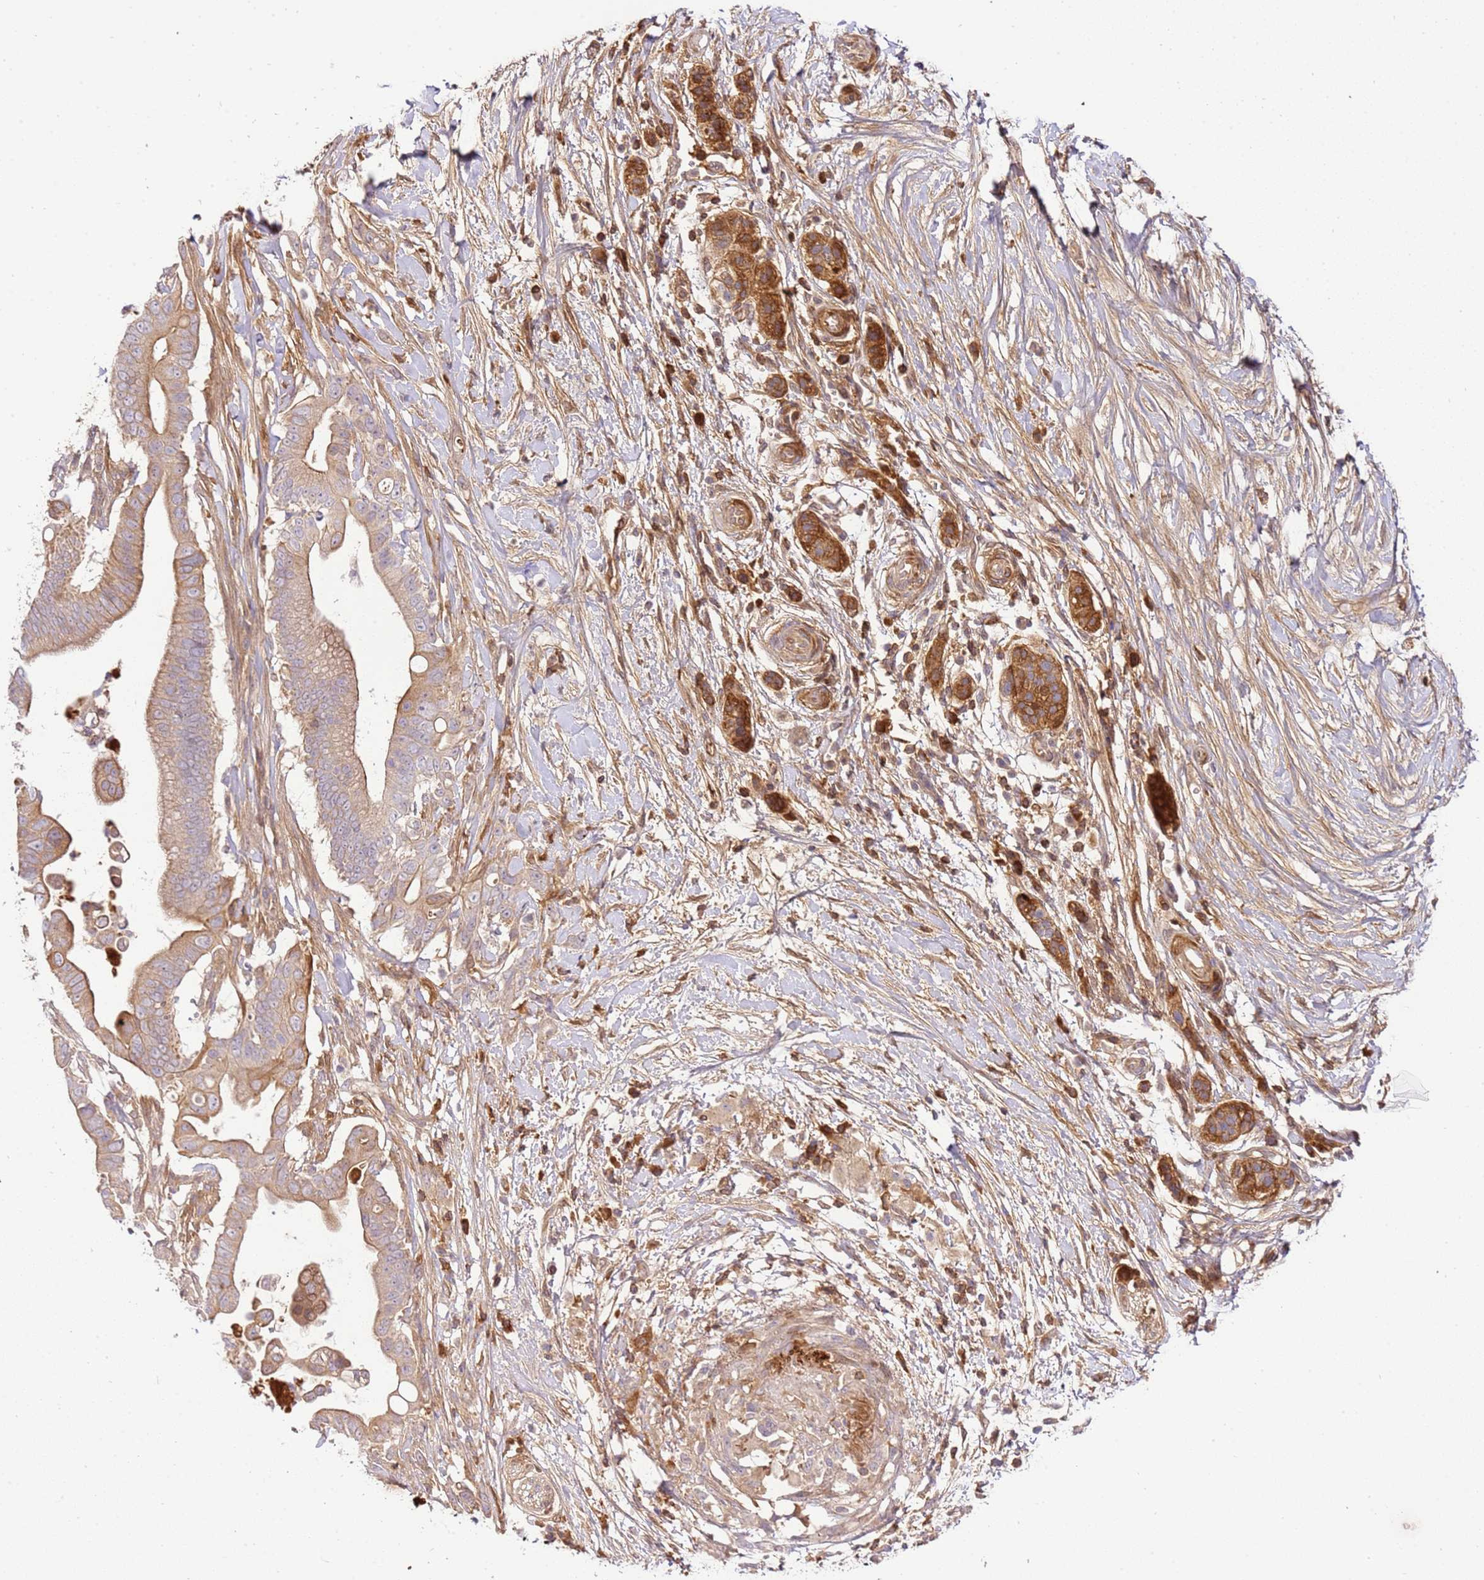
{"staining": {"intensity": "moderate", "quantity": ">75%", "location": "cytoplasmic/membranous"}, "tissue": "pancreatic cancer", "cell_type": "Tumor cells", "image_type": "cancer", "snomed": [{"axis": "morphology", "description": "Adenocarcinoma, NOS"}, {"axis": "topography", "description": "Pancreas"}], "caption": "Brown immunohistochemical staining in human adenocarcinoma (pancreatic) displays moderate cytoplasmic/membranous positivity in about >75% of tumor cells.", "gene": "C8G", "patient": {"sex": "male", "age": 68}}